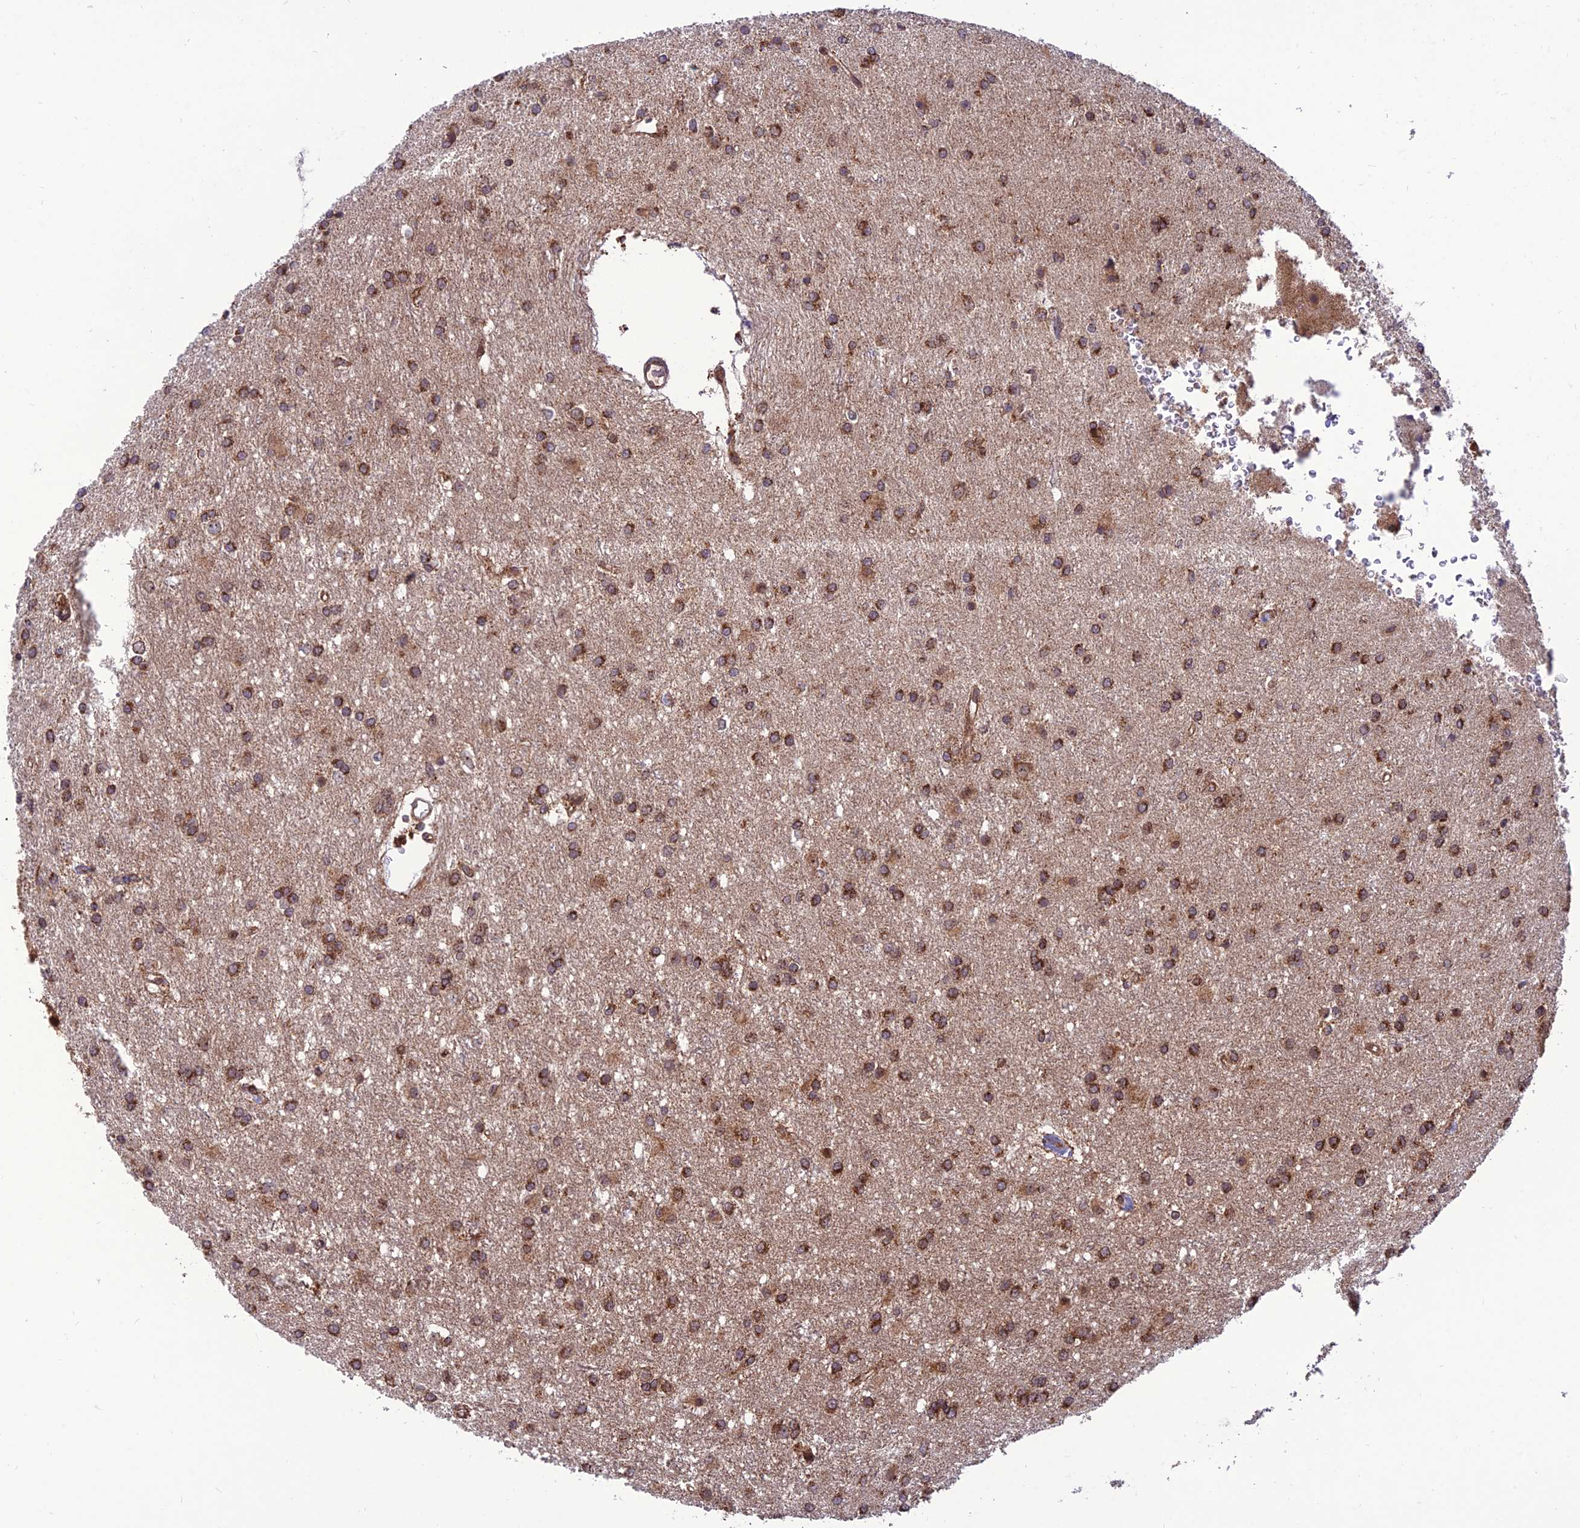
{"staining": {"intensity": "strong", "quantity": ">75%", "location": "cytoplasmic/membranous"}, "tissue": "glioma", "cell_type": "Tumor cells", "image_type": "cancer", "snomed": [{"axis": "morphology", "description": "Glioma, malignant, High grade"}, {"axis": "topography", "description": "Brain"}], "caption": "A high amount of strong cytoplasmic/membranous positivity is appreciated in about >75% of tumor cells in high-grade glioma (malignant) tissue.", "gene": "CRTAP", "patient": {"sex": "female", "age": 50}}